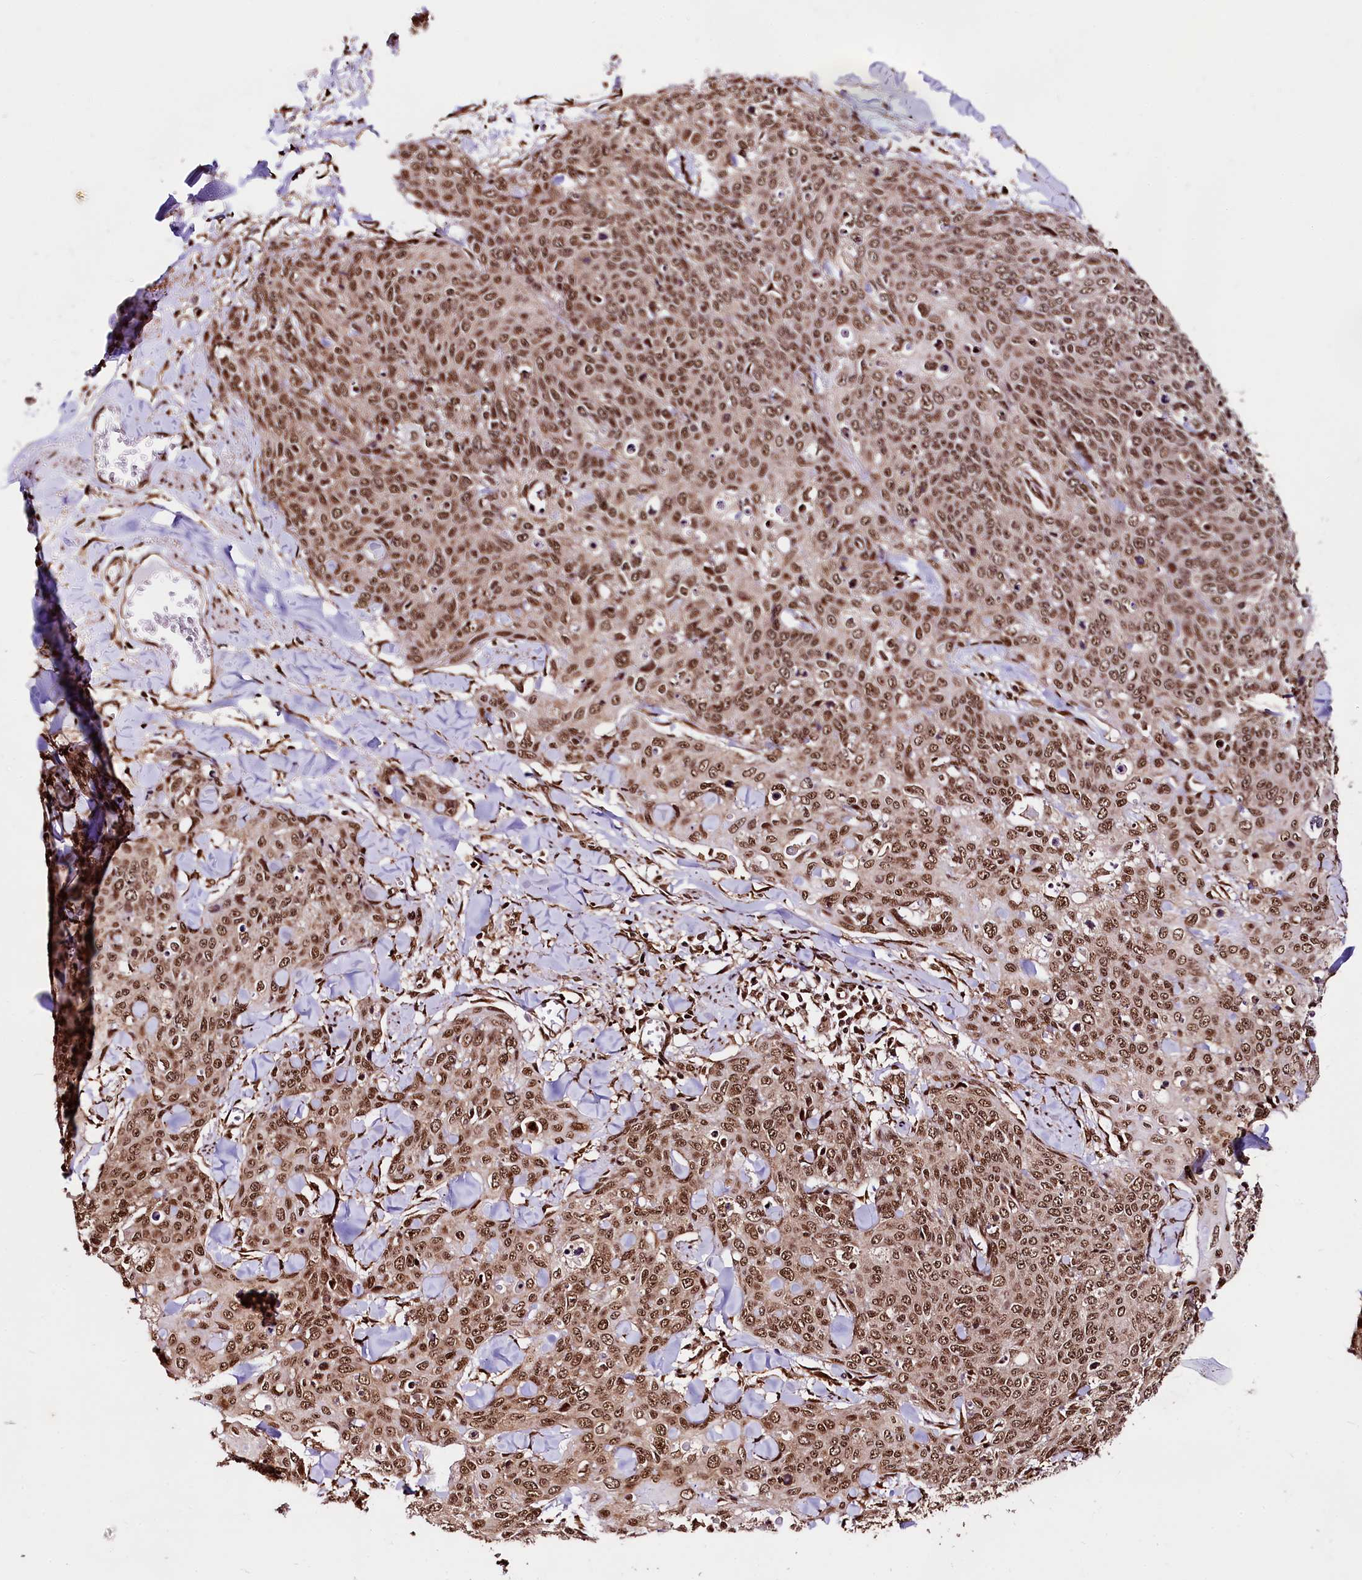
{"staining": {"intensity": "moderate", "quantity": ">75%", "location": "nuclear"}, "tissue": "skin cancer", "cell_type": "Tumor cells", "image_type": "cancer", "snomed": [{"axis": "morphology", "description": "Squamous cell carcinoma, NOS"}, {"axis": "topography", "description": "Skin"}, {"axis": "topography", "description": "Vulva"}], "caption": "Immunohistochemical staining of human skin cancer demonstrates medium levels of moderate nuclear protein positivity in approximately >75% of tumor cells. (Stains: DAB (3,3'-diaminobenzidine) in brown, nuclei in blue, Microscopy: brightfield microscopy at high magnification).", "gene": "PDS5B", "patient": {"sex": "female", "age": 85}}